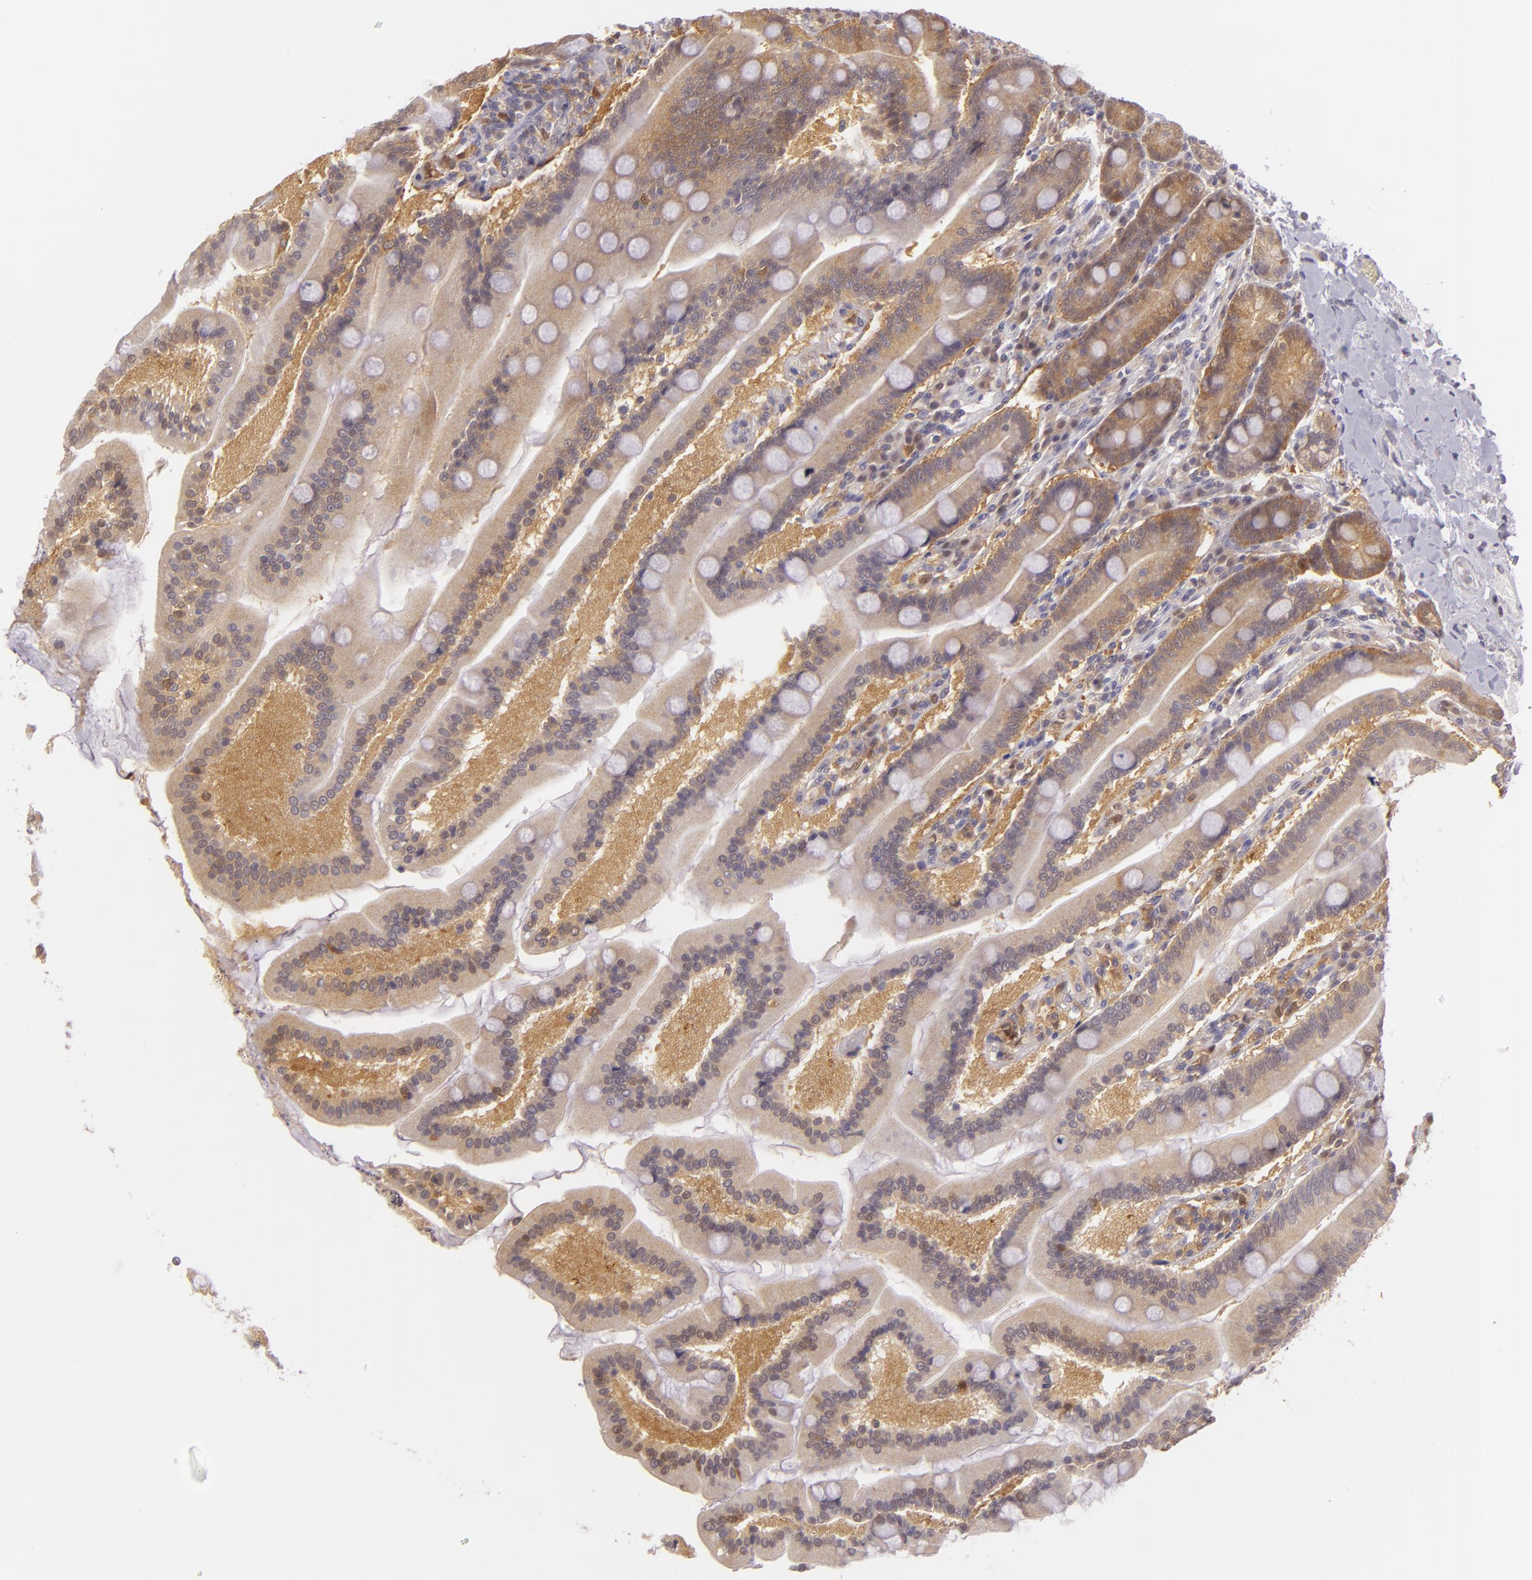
{"staining": {"intensity": "strong", "quantity": ">75%", "location": "cytoplasmic/membranous"}, "tissue": "duodenum", "cell_type": "Glandular cells", "image_type": "normal", "snomed": [{"axis": "morphology", "description": "Normal tissue, NOS"}, {"axis": "topography", "description": "Duodenum"}], "caption": "Glandular cells display high levels of strong cytoplasmic/membranous positivity in about >75% of cells in unremarkable duodenum.", "gene": "HSPH1", "patient": {"sex": "female", "age": 64}}